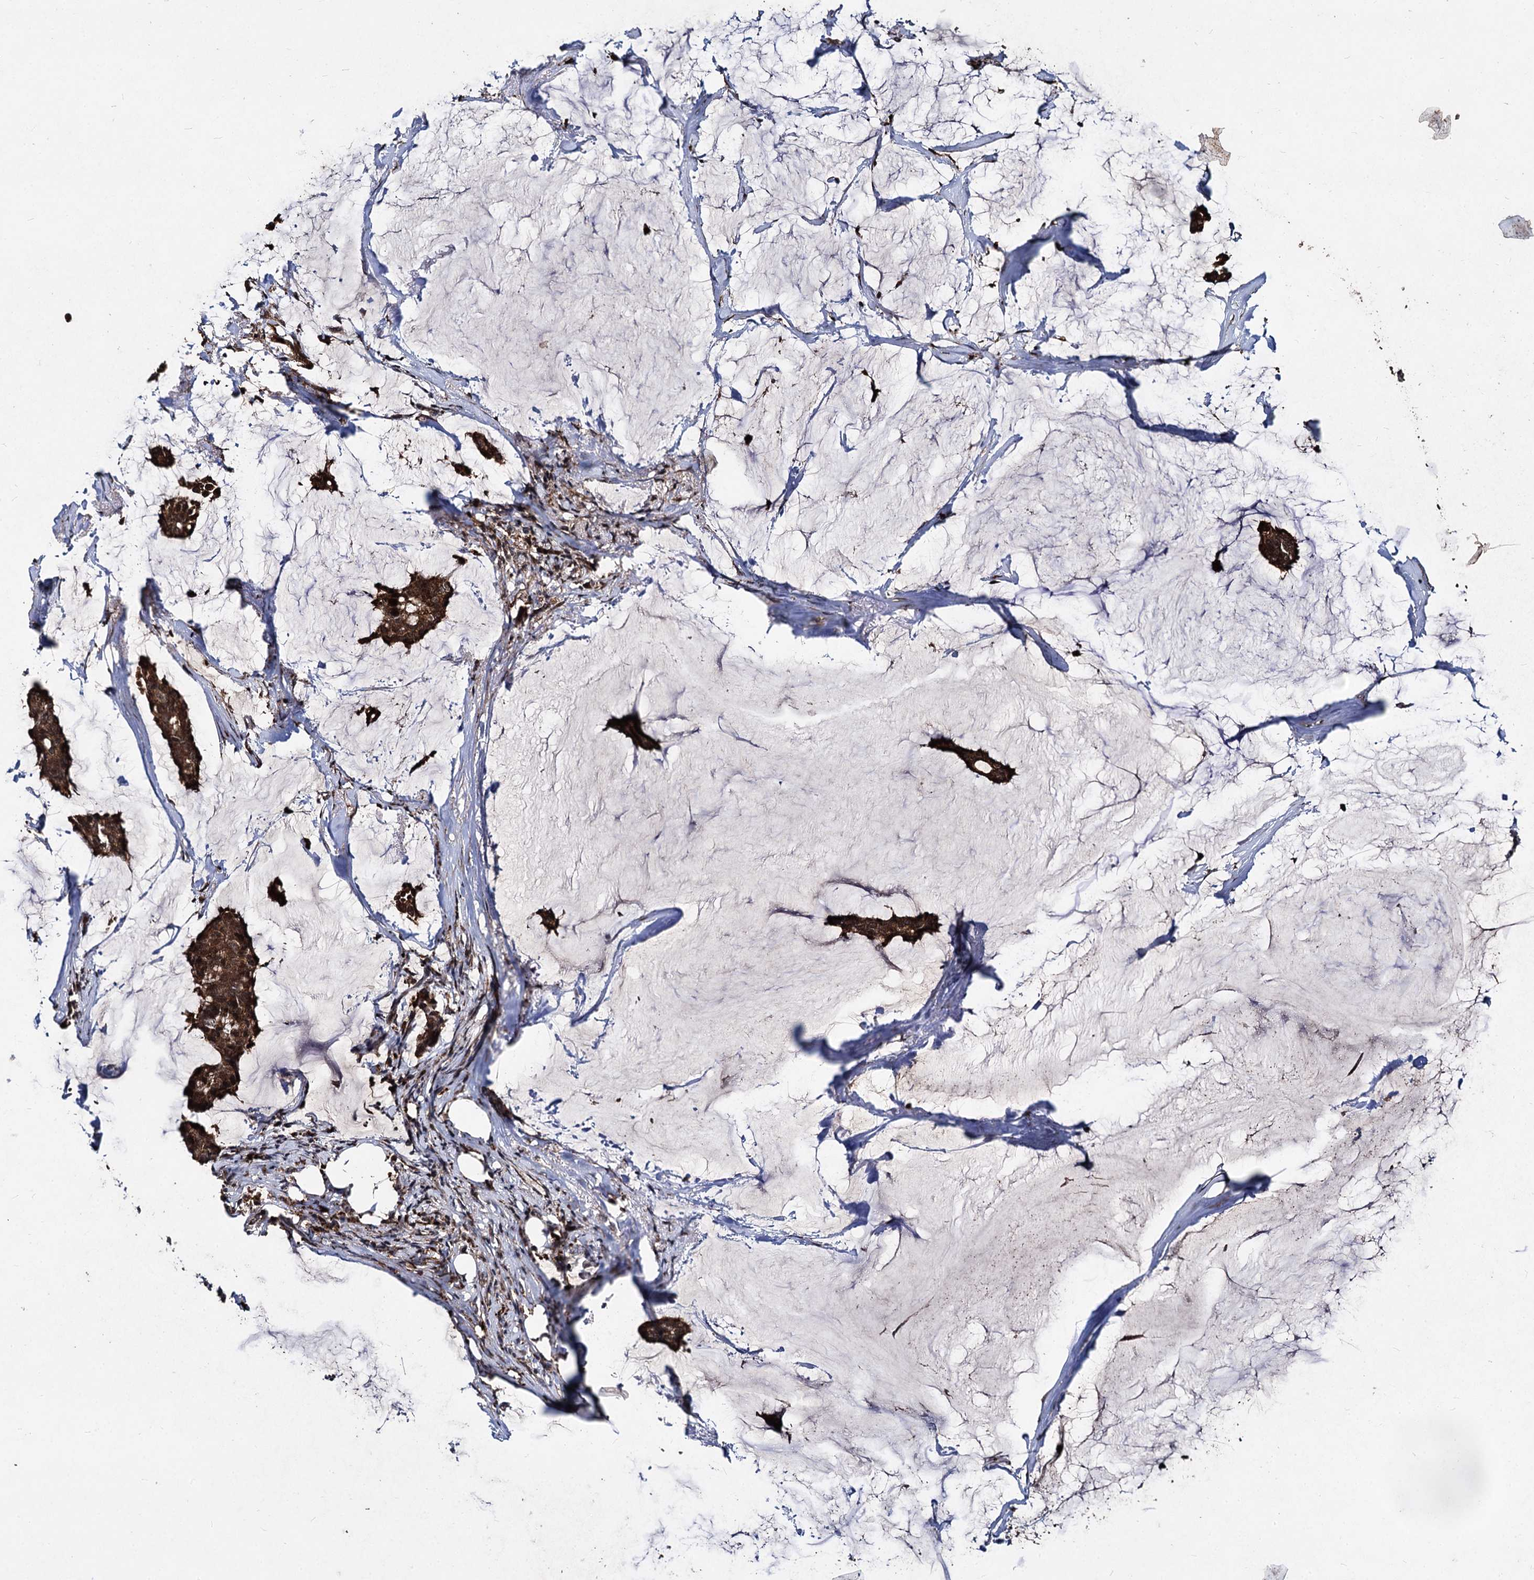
{"staining": {"intensity": "strong", "quantity": ">75%", "location": "cytoplasmic/membranous"}, "tissue": "breast cancer", "cell_type": "Tumor cells", "image_type": "cancer", "snomed": [{"axis": "morphology", "description": "Duct carcinoma"}, {"axis": "topography", "description": "Breast"}], "caption": "Human breast cancer (invasive ductal carcinoma) stained with a protein marker shows strong staining in tumor cells.", "gene": "BCL2L2", "patient": {"sex": "female", "age": 93}}